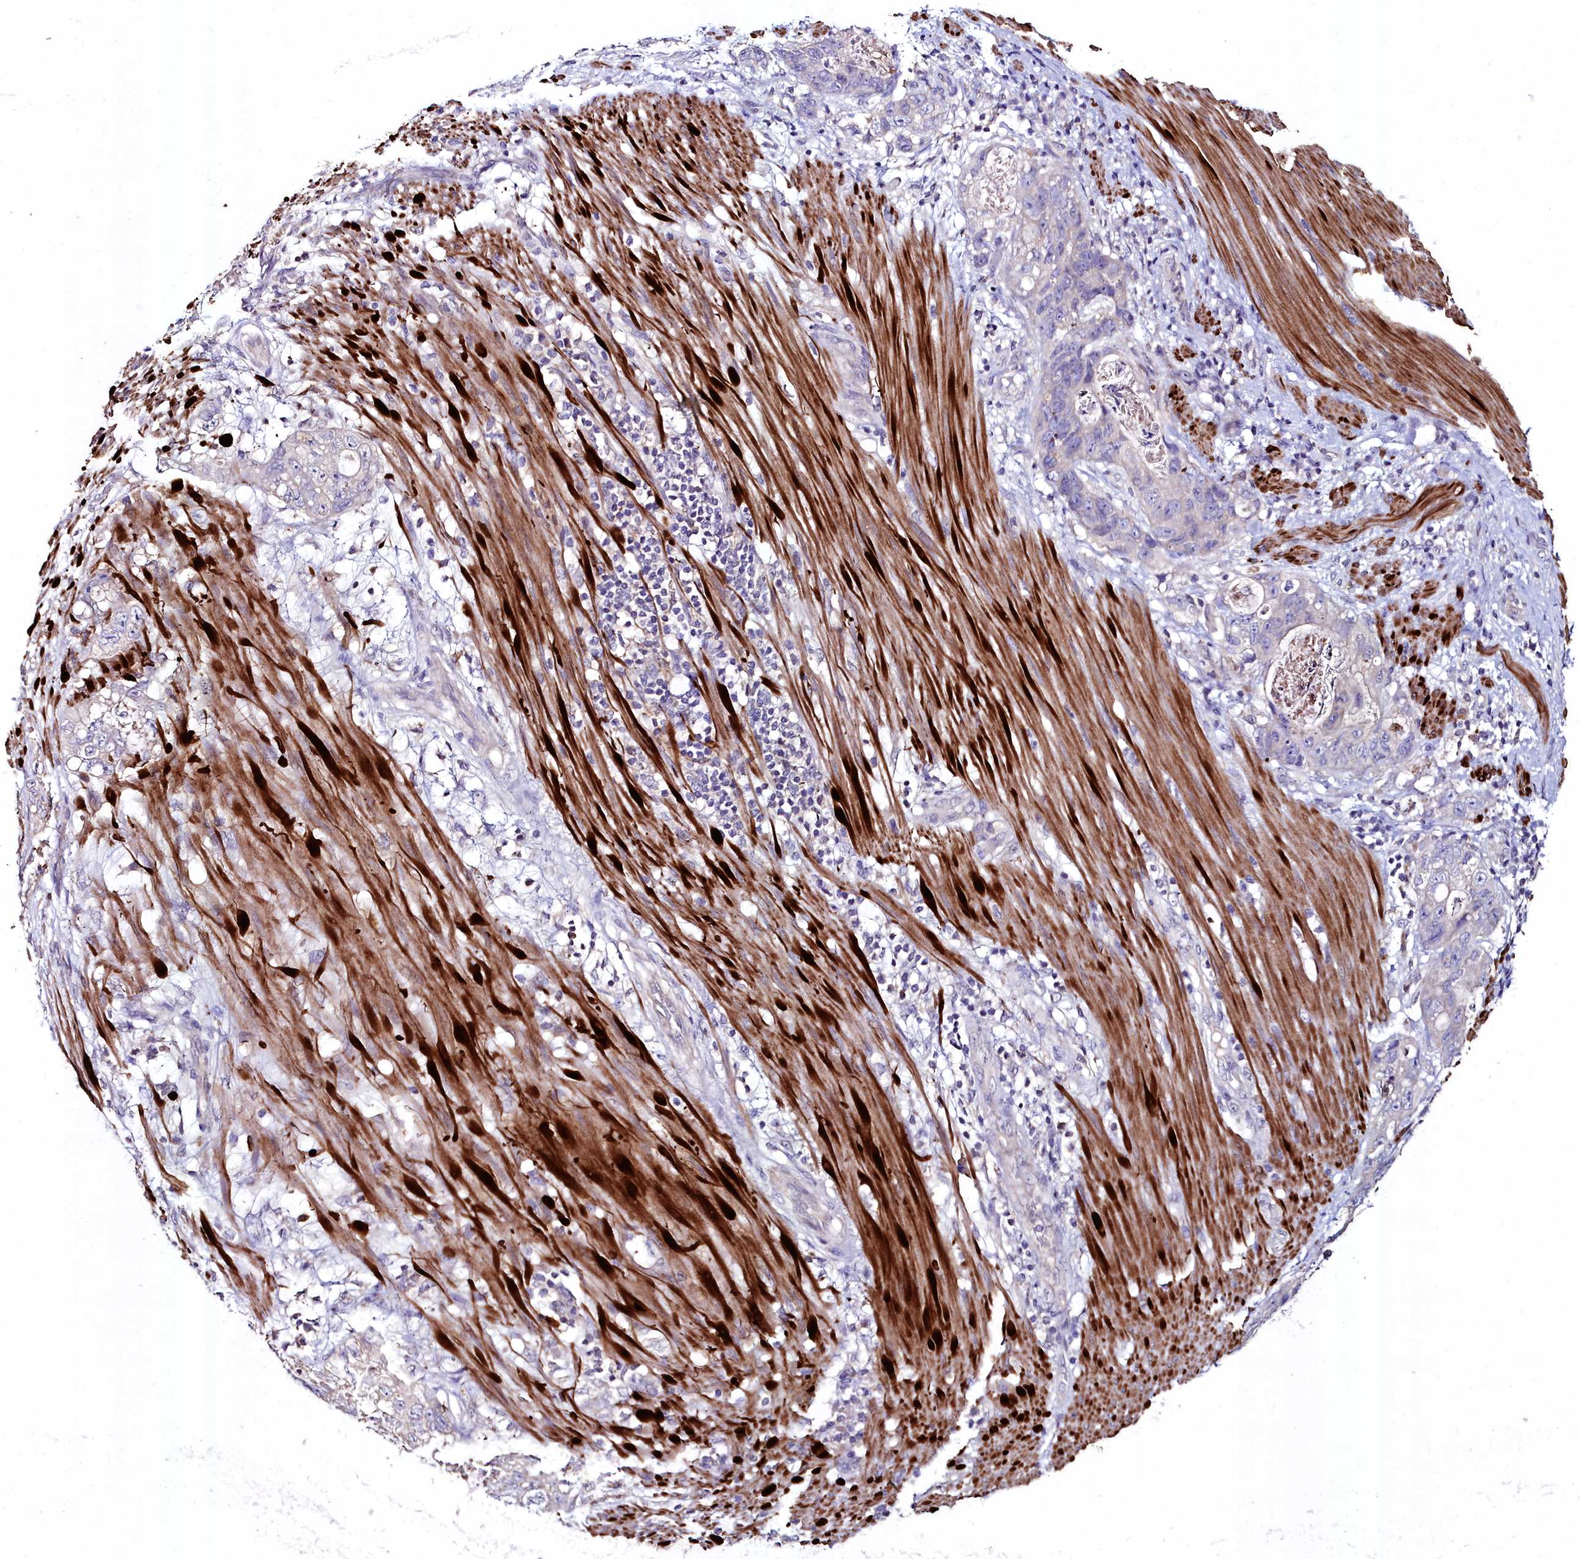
{"staining": {"intensity": "negative", "quantity": "none", "location": "none"}, "tissue": "stomach cancer", "cell_type": "Tumor cells", "image_type": "cancer", "snomed": [{"axis": "morphology", "description": "Normal tissue, NOS"}, {"axis": "morphology", "description": "Adenocarcinoma, NOS"}, {"axis": "topography", "description": "Stomach"}], "caption": "Micrograph shows no significant protein staining in tumor cells of adenocarcinoma (stomach).", "gene": "AMBRA1", "patient": {"sex": "female", "age": 89}}